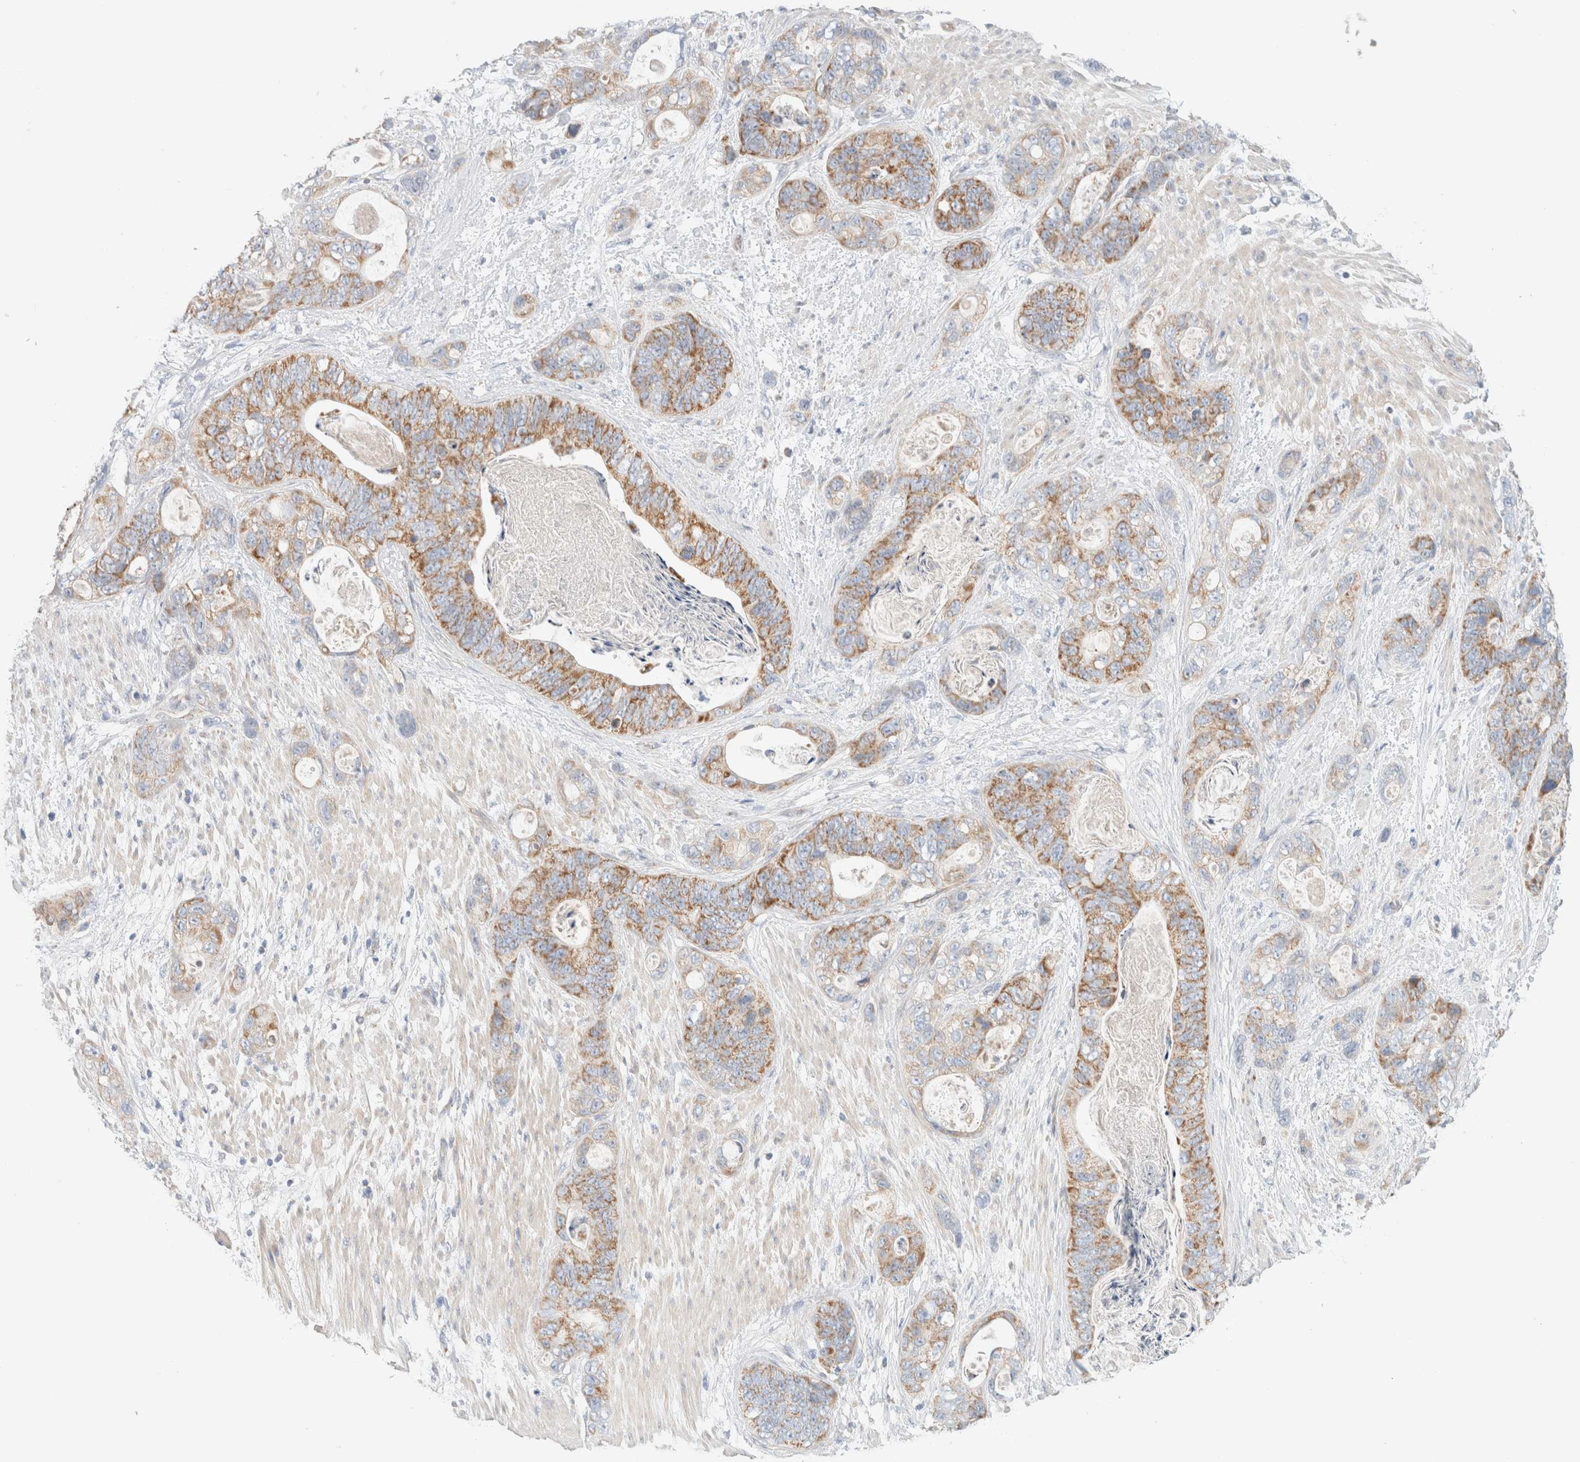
{"staining": {"intensity": "moderate", "quantity": "25%-75%", "location": "cytoplasmic/membranous"}, "tissue": "stomach cancer", "cell_type": "Tumor cells", "image_type": "cancer", "snomed": [{"axis": "morphology", "description": "Normal tissue, NOS"}, {"axis": "morphology", "description": "Adenocarcinoma, NOS"}, {"axis": "topography", "description": "Stomach"}], "caption": "High-power microscopy captured an IHC image of stomach cancer, revealing moderate cytoplasmic/membranous positivity in about 25%-75% of tumor cells.", "gene": "MRM3", "patient": {"sex": "female", "age": 89}}